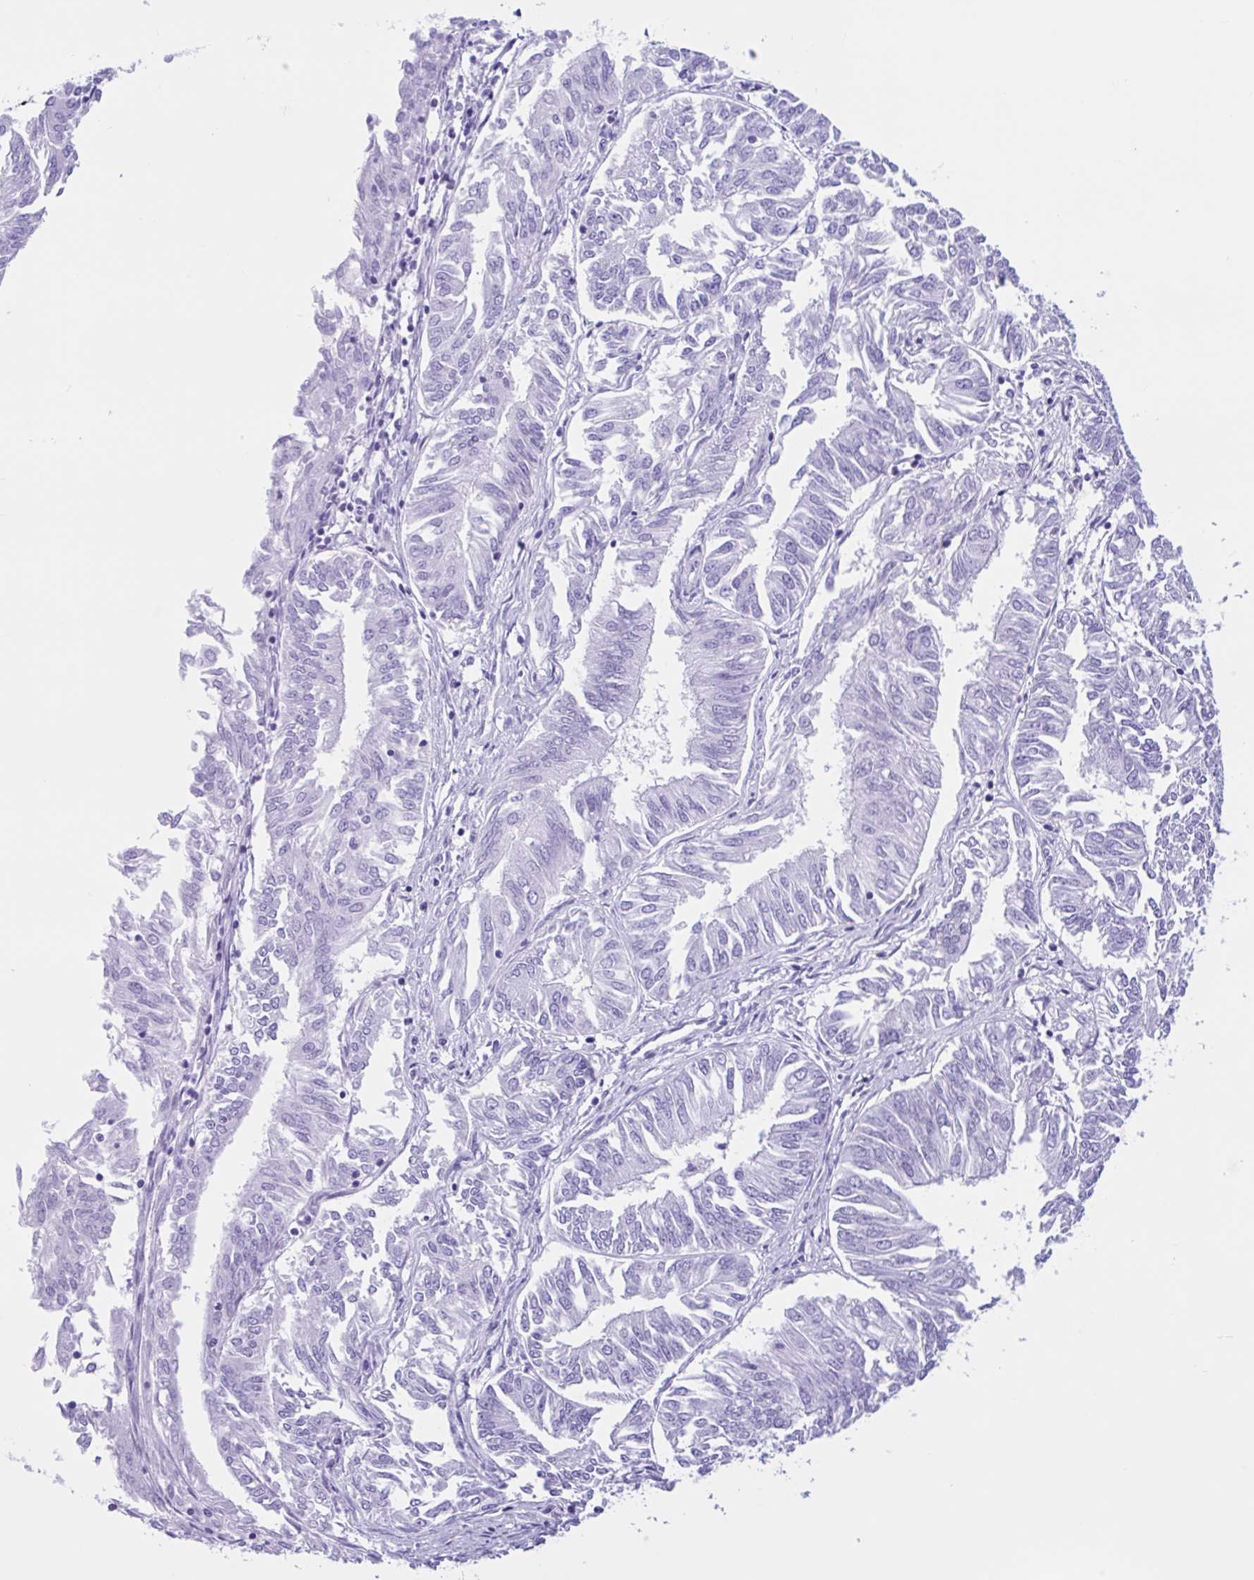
{"staining": {"intensity": "negative", "quantity": "none", "location": "none"}, "tissue": "endometrial cancer", "cell_type": "Tumor cells", "image_type": "cancer", "snomed": [{"axis": "morphology", "description": "Adenocarcinoma, NOS"}, {"axis": "topography", "description": "Endometrium"}], "caption": "Endometrial adenocarcinoma stained for a protein using immunohistochemistry (IHC) demonstrates no expression tumor cells.", "gene": "IAPP", "patient": {"sex": "female", "age": 58}}